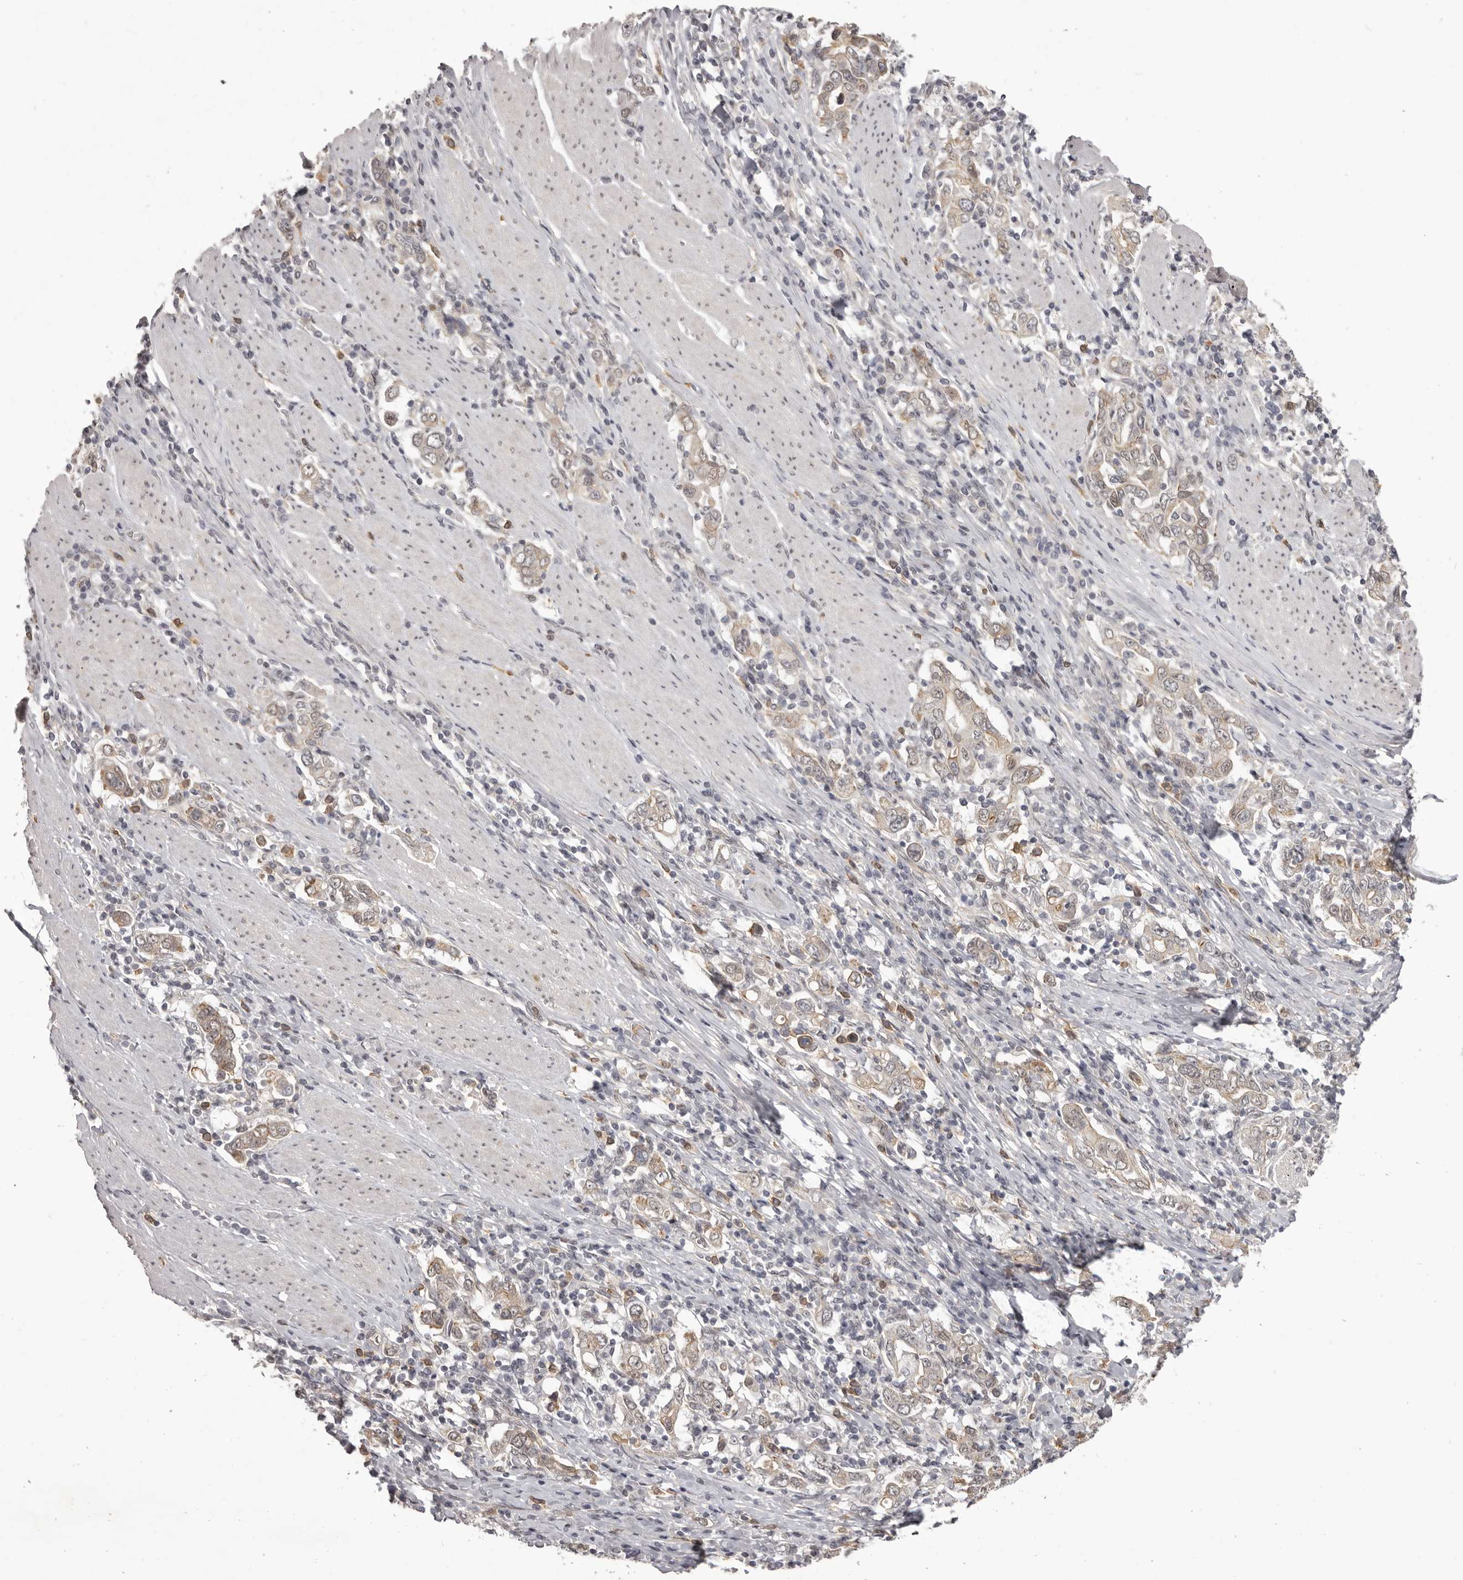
{"staining": {"intensity": "weak", "quantity": "<25%", "location": "cytoplasmic/membranous"}, "tissue": "stomach cancer", "cell_type": "Tumor cells", "image_type": "cancer", "snomed": [{"axis": "morphology", "description": "Adenocarcinoma, NOS"}, {"axis": "topography", "description": "Stomach, upper"}], "caption": "Immunohistochemistry of stomach cancer (adenocarcinoma) displays no staining in tumor cells. The staining was performed using DAB (3,3'-diaminobenzidine) to visualize the protein expression in brown, while the nuclei were stained in blue with hematoxylin (Magnification: 20x).", "gene": "RNF2", "patient": {"sex": "male", "age": 62}}